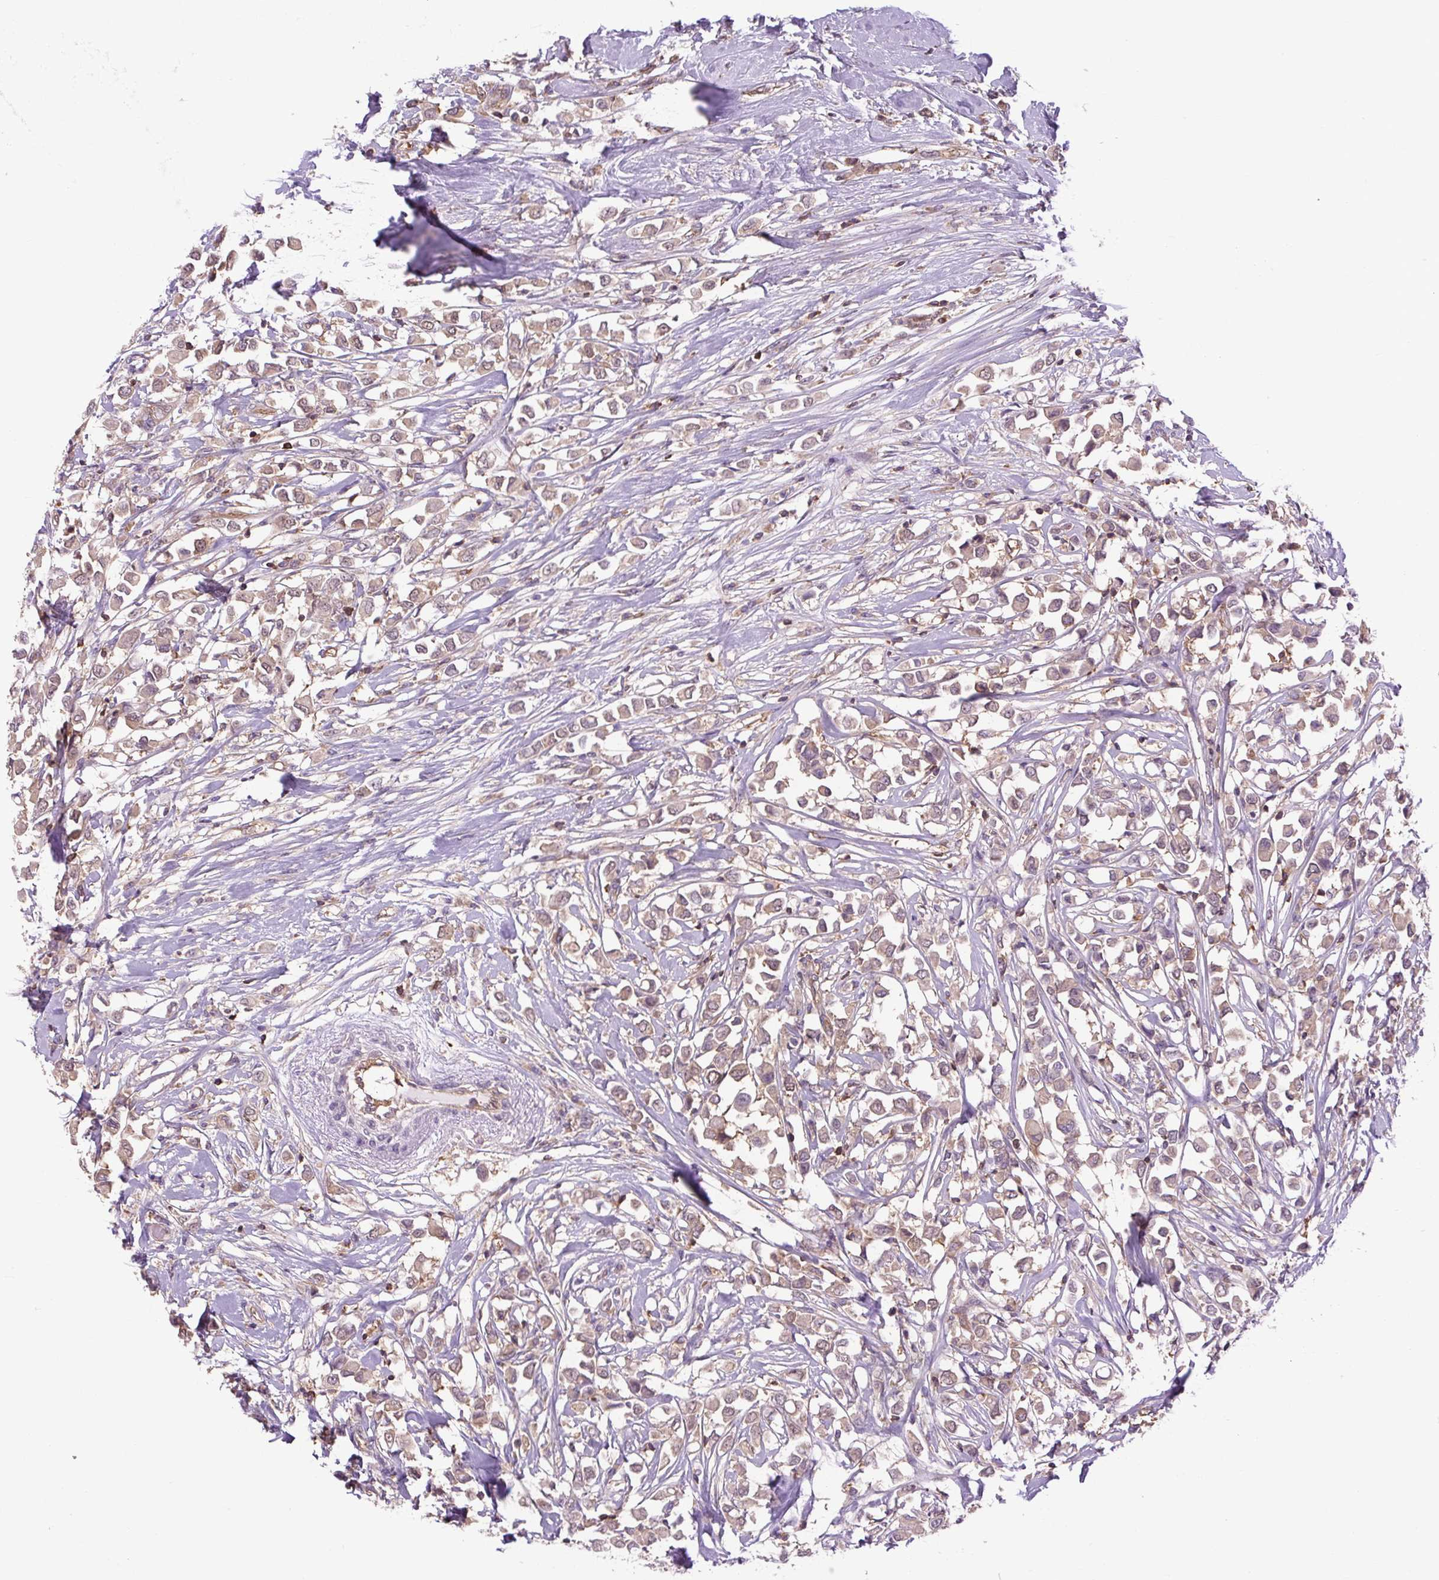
{"staining": {"intensity": "weak", "quantity": "25%-75%", "location": "cytoplasmic/membranous"}, "tissue": "breast cancer", "cell_type": "Tumor cells", "image_type": "cancer", "snomed": [{"axis": "morphology", "description": "Duct carcinoma"}, {"axis": "topography", "description": "Breast"}], "caption": "A photomicrograph showing weak cytoplasmic/membranous positivity in about 25%-75% of tumor cells in breast invasive ductal carcinoma, as visualized by brown immunohistochemical staining.", "gene": "PLCG1", "patient": {"sex": "female", "age": 61}}